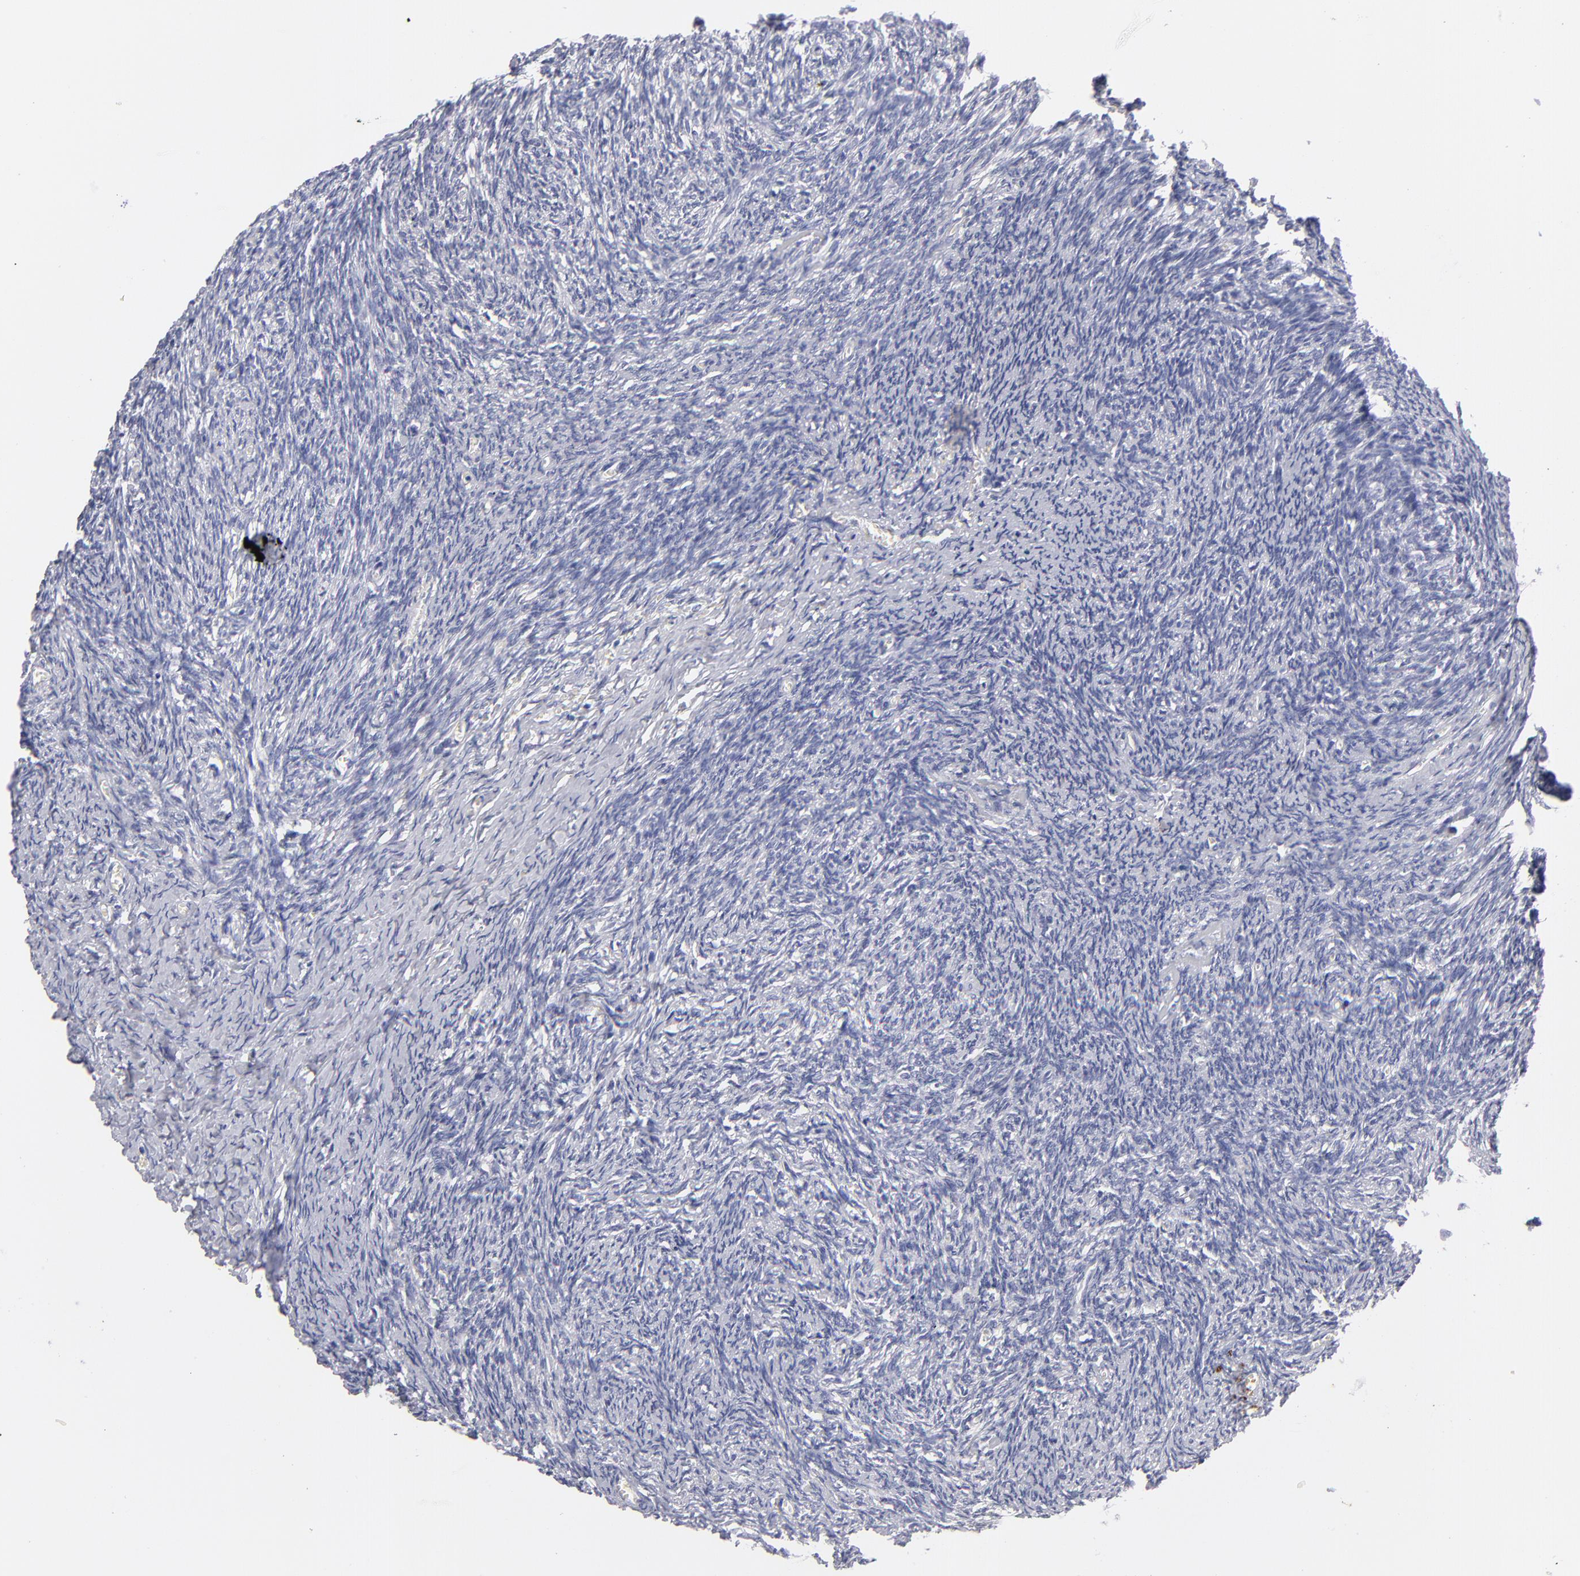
{"staining": {"intensity": "negative", "quantity": "none", "location": "none"}, "tissue": "ovary", "cell_type": "Follicle cells", "image_type": "normal", "snomed": [{"axis": "morphology", "description": "Normal tissue, NOS"}, {"axis": "topography", "description": "Ovary"}], "caption": "A photomicrograph of ovary stained for a protein displays no brown staining in follicle cells.", "gene": "PLVAP", "patient": {"sex": "female", "age": 54}}